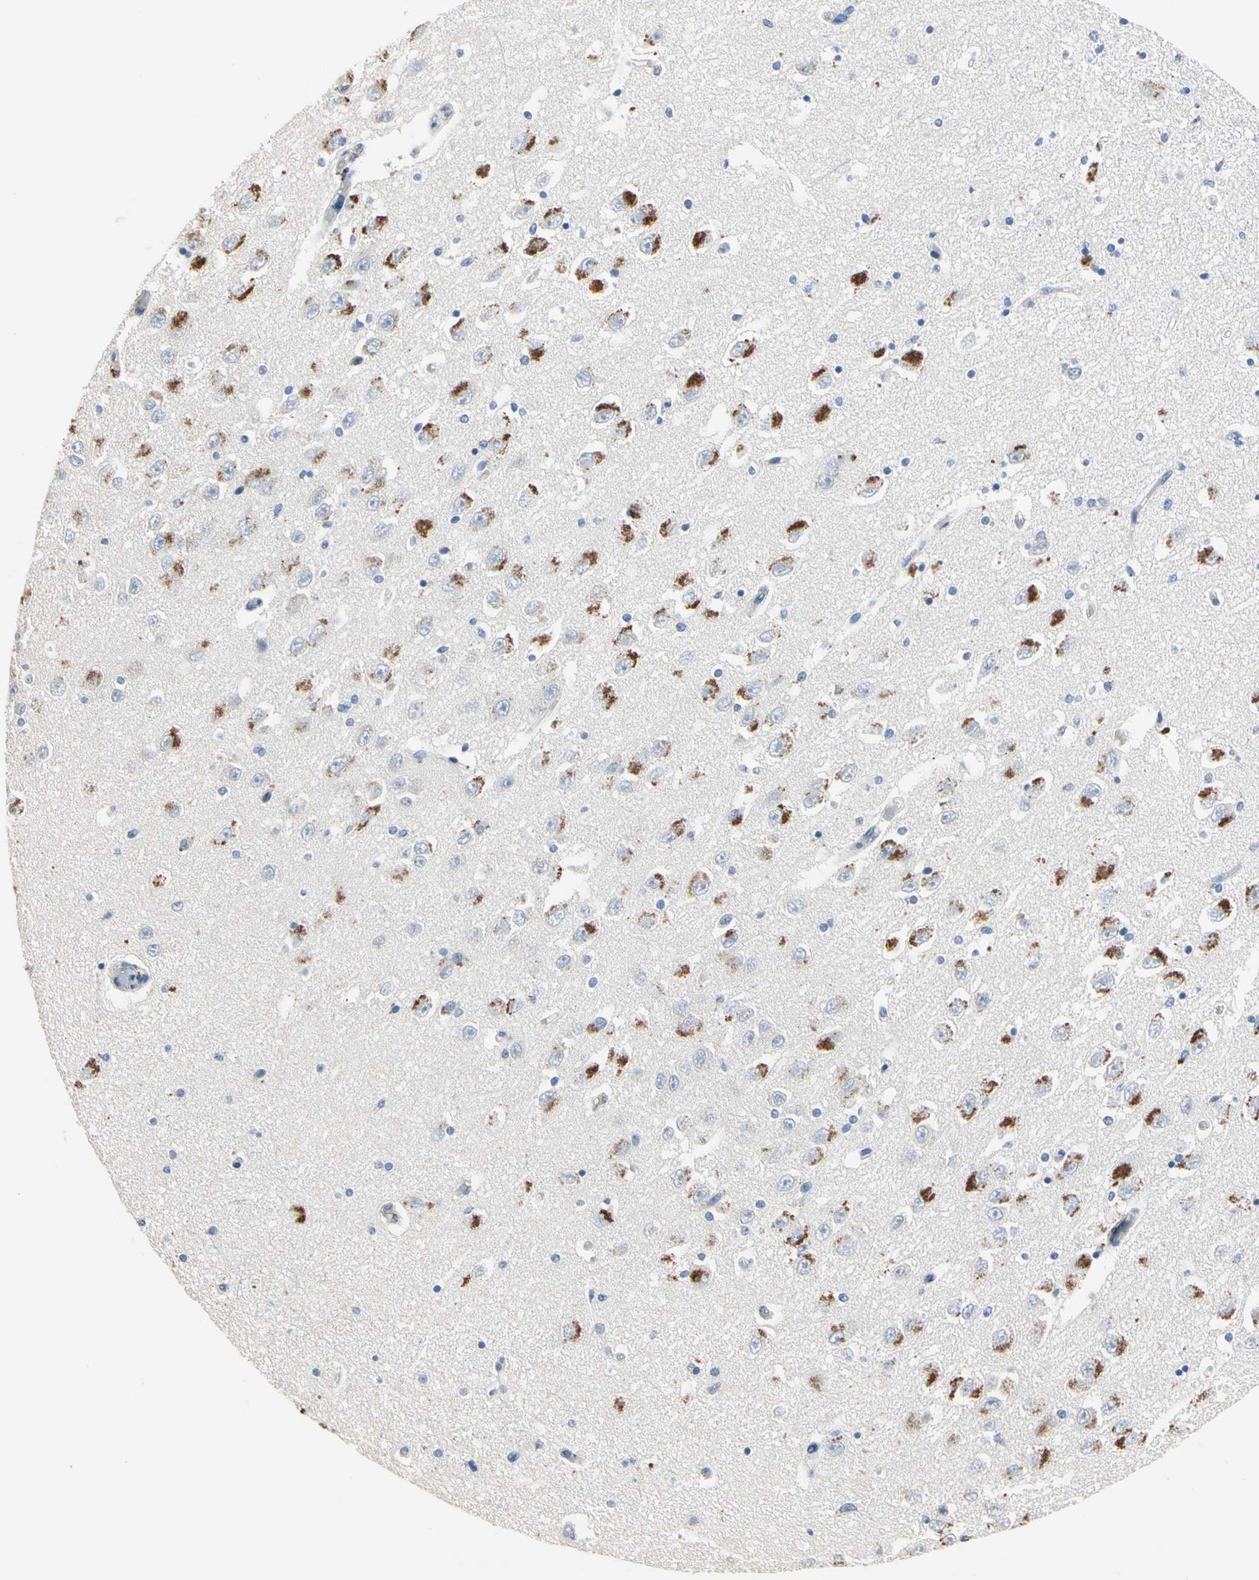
{"staining": {"intensity": "negative", "quantity": "none", "location": "none"}, "tissue": "hippocampus", "cell_type": "Glial cells", "image_type": "normal", "snomed": [{"axis": "morphology", "description": "Normal tissue, NOS"}, {"axis": "topography", "description": "Hippocampus"}], "caption": "The image displays no significant staining in glial cells of hippocampus.", "gene": "CPA3", "patient": {"sex": "female", "age": 54}}